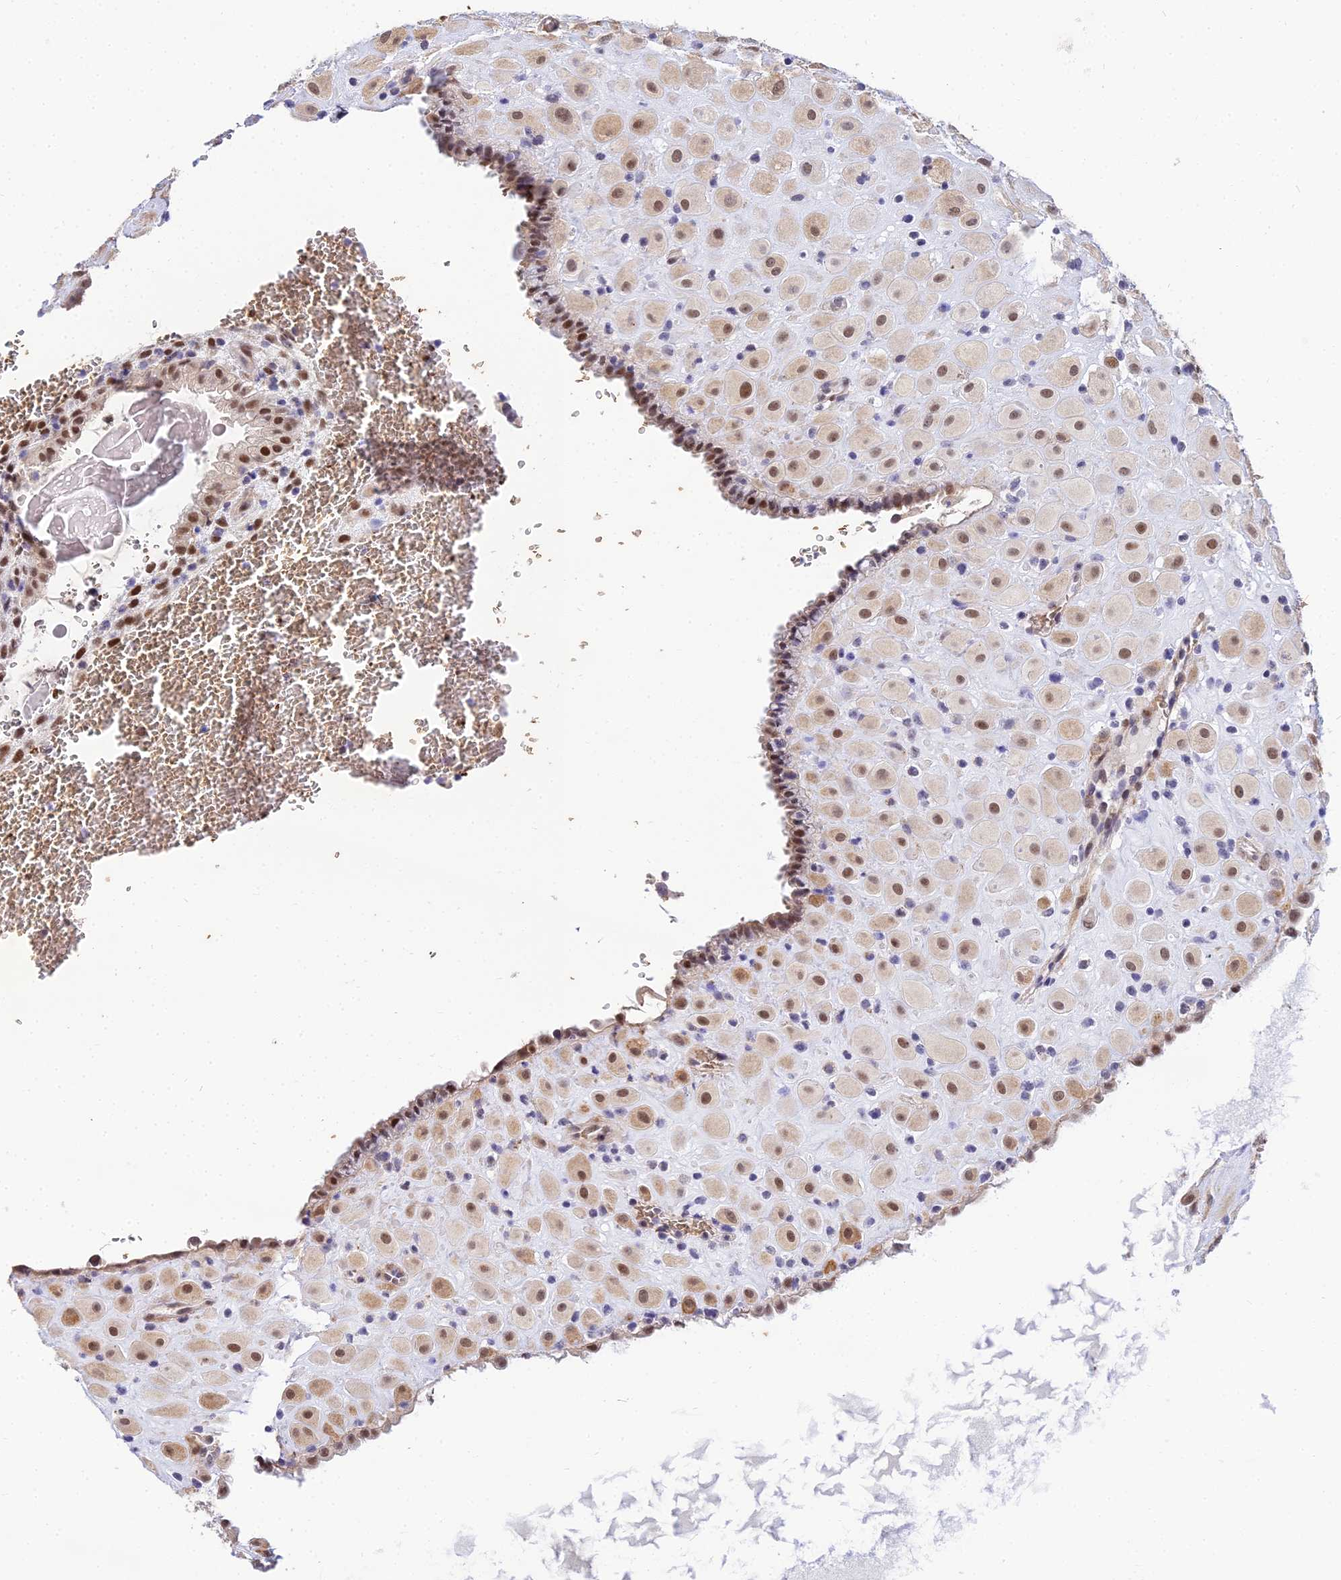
{"staining": {"intensity": "moderate", "quantity": ">75%", "location": "nuclear"}, "tissue": "placenta", "cell_type": "Decidual cells", "image_type": "normal", "snomed": [{"axis": "morphology", "description": "Normal tissue, NOS"}, {"axis": "topography", "description": "Placenta"}], "caption": "Protein expression analysis of benign placenta demonstrates moderate nuclear expression in about >75% of decidual cells. (DAB (3,3'-diaminobenzidine) IHC with brightfield microscopy, high magnification).", "gene": "BCL9", "patient": {"sex": "female", "age": 35}}